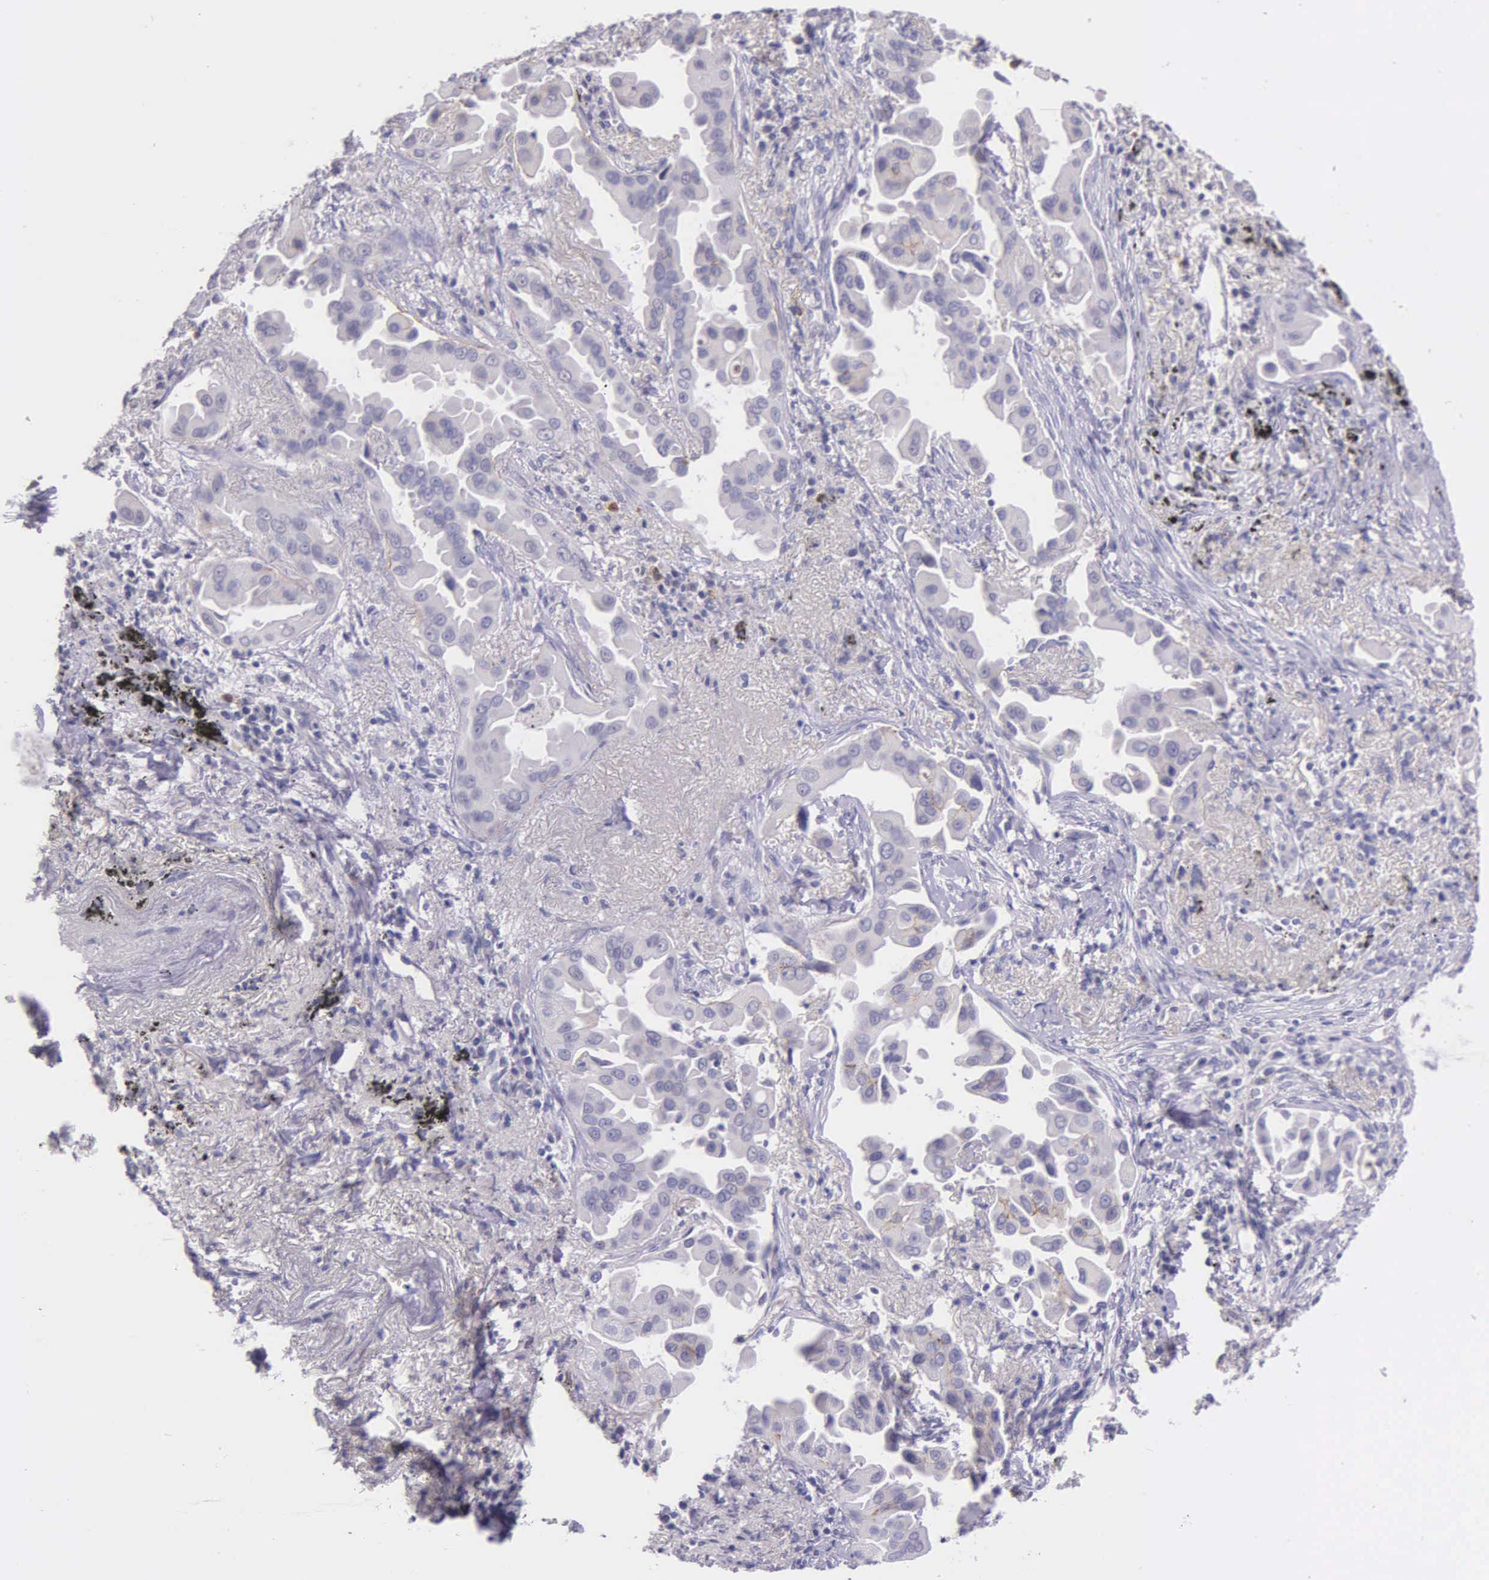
{"staining": {"intensity": "negative", "quantity": "none", "location": "none"}, "tissue": "lung cancer", "cell_type": "Tumor cells", "image_type": "cancer", "snomed": [{"axis": "morphology", "description": "Adenocarcinoma, NOS"}, {"axis": "topography", "description": "Lung"}], "caption": "Tumor cells show no significant protein expression in lung adenocarcinoma. (DAB (3,3'-diaminobenzidine) immunohistochemistry with hematoxylin counter stain).", "gene": "THSD7A", "patient": {"sex": "male", "age": 68}}